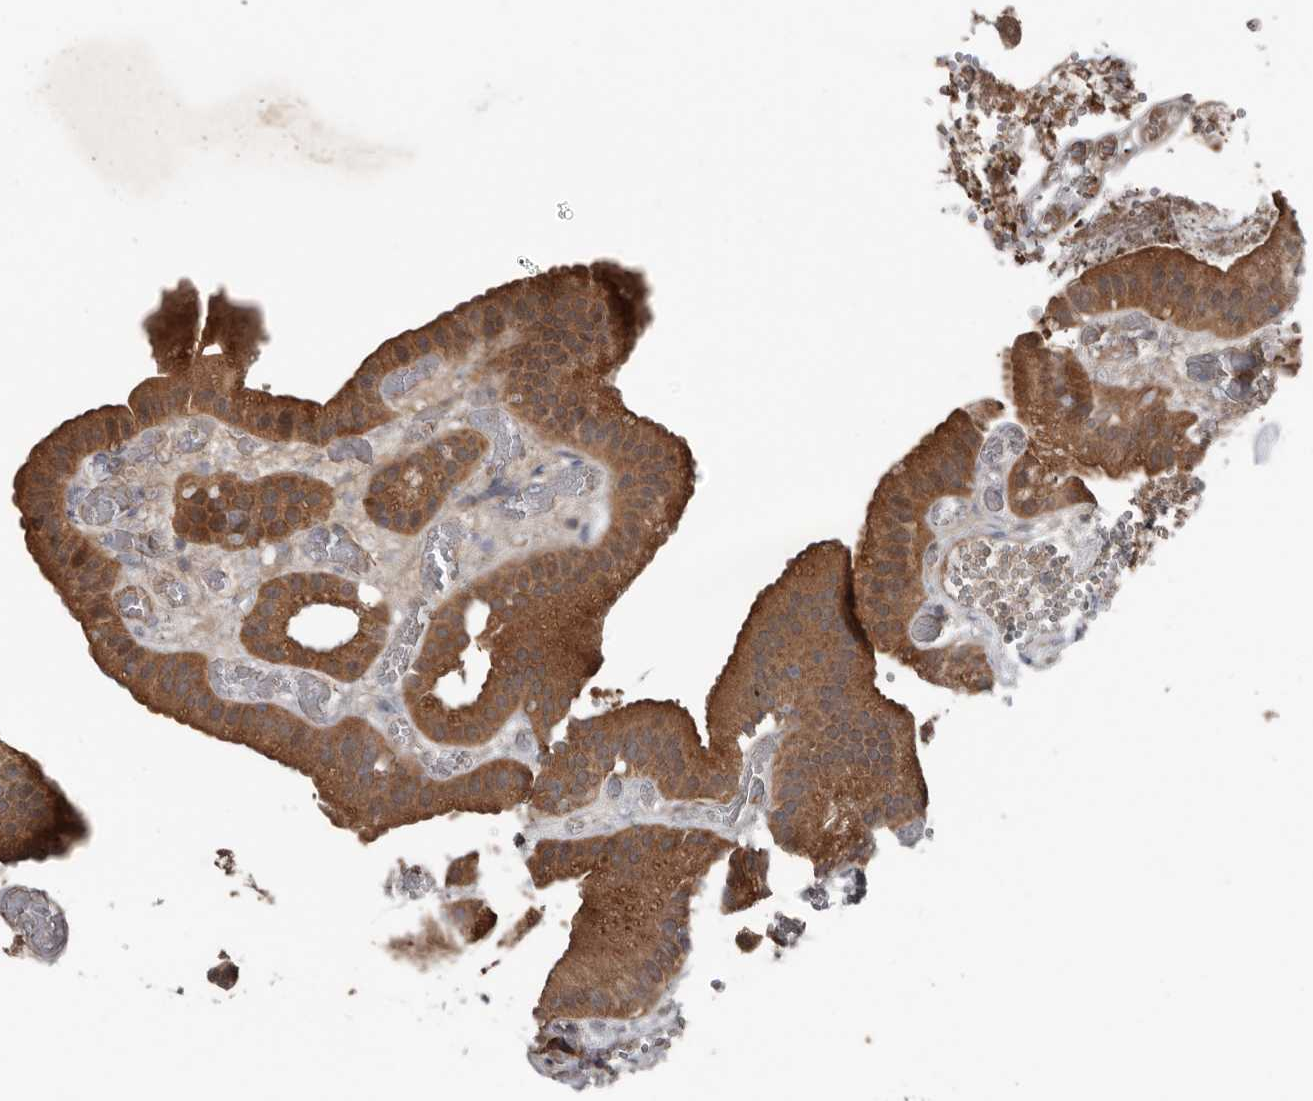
{"staining": {"intensity": "strong", "quantity": ">75%", "location": "cytoplasmic/membranous"}, "tissue": "gallbladder", "cell_type": "Glandular cells", "image_type": "normal", "snomed": [{"axis": "morphology", "description": "Normal tissue, NOS"}, {"axis": "topography", "description": "Gallbladder"}], "caption": "A high-resolution photomicrograph shows IHC staining of benign gallbladder, which demonstrates strong cytoplasmic/membranous staining in approximately >75% of glandular cells. (brown staining indicates protein expression, while blue staining denotes nuclei).", "gene": "DNAJB4", "patient": {"sex": "female", "age": 64}}